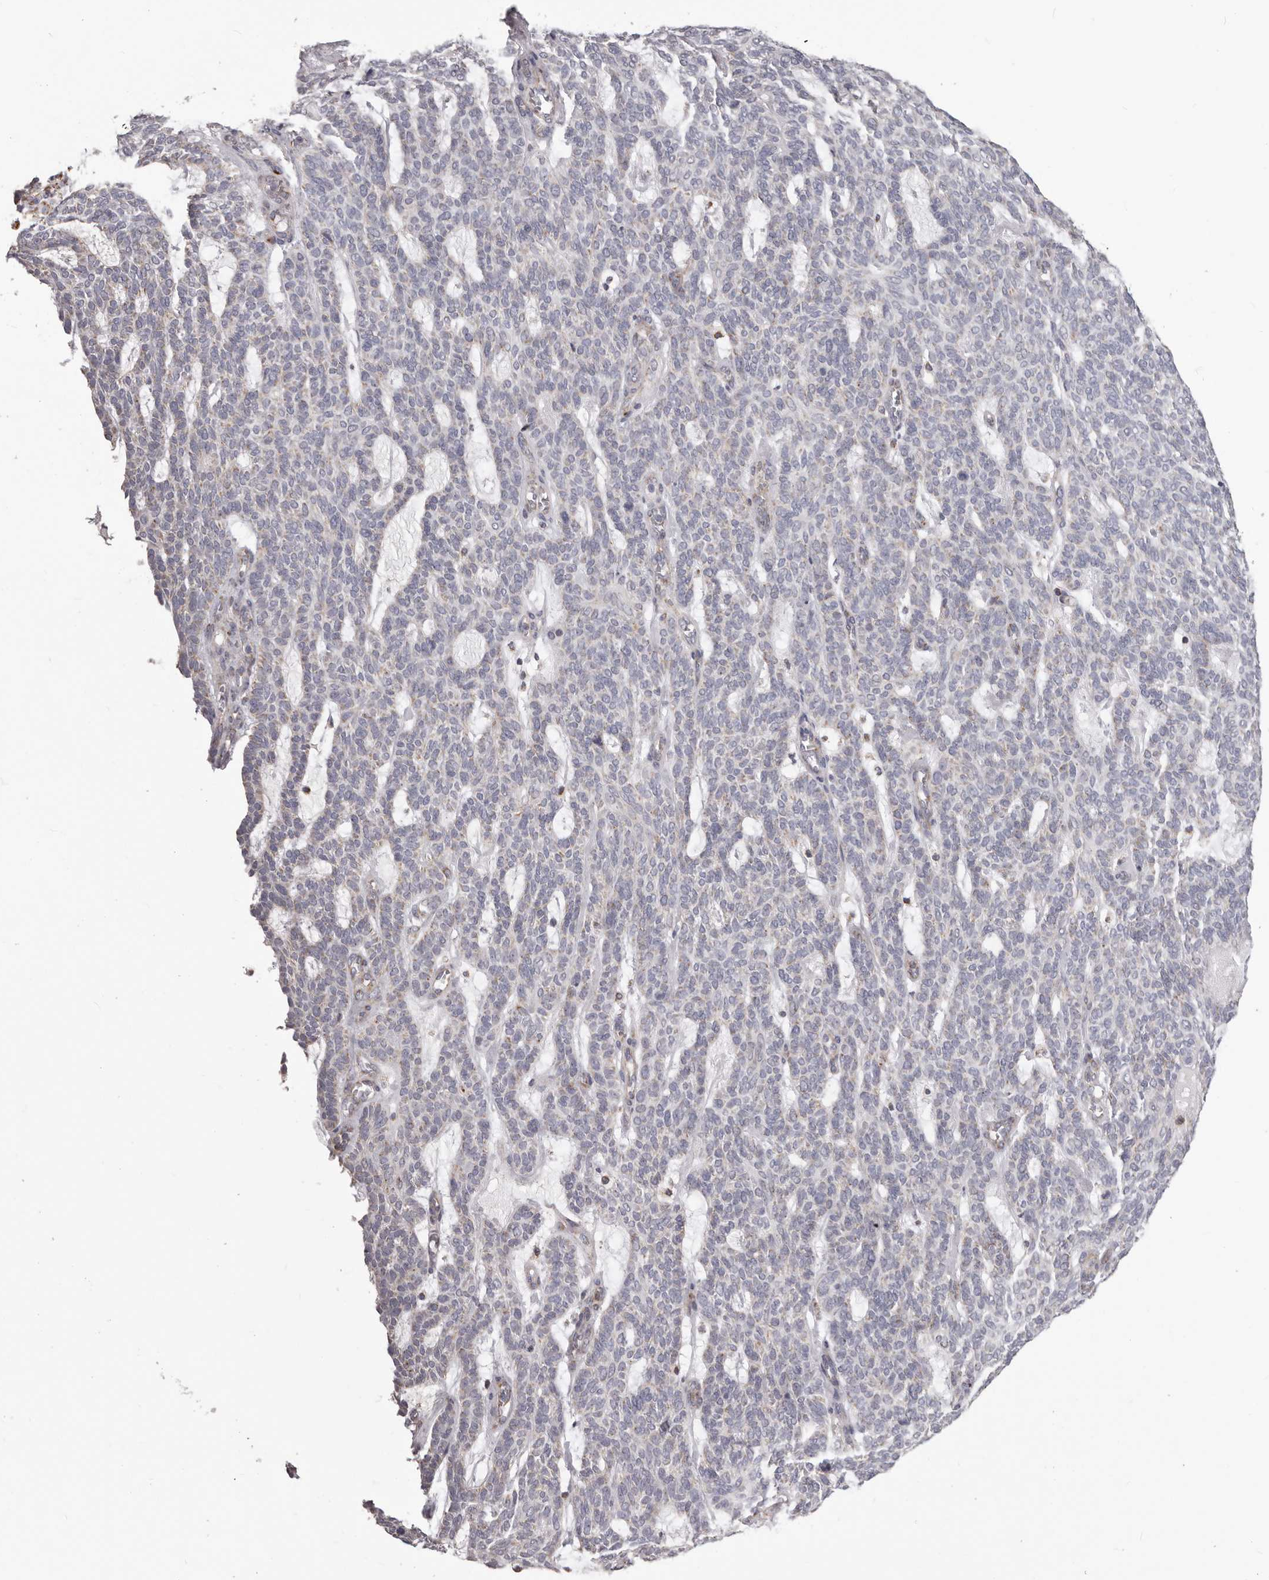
{"staining": {"intensity": "negative", "quantity": "none", "location": "none"}, "tissue": "skin cancer", "cell_type": "Tumor cells", "image_type": "cancer", "snomed": [{"axis": "morphology", "description": "Squamous cell carcinoma, NOS"}, {"axis": "topography", "description": "Skin"}], "caption": "Immunohistochemical staining of skin squamous cell carcinoma demonstrates no significant positivity in tumor cells.", "gene": "PRMT2", "patient": {"sex": "female", "age": 90}}